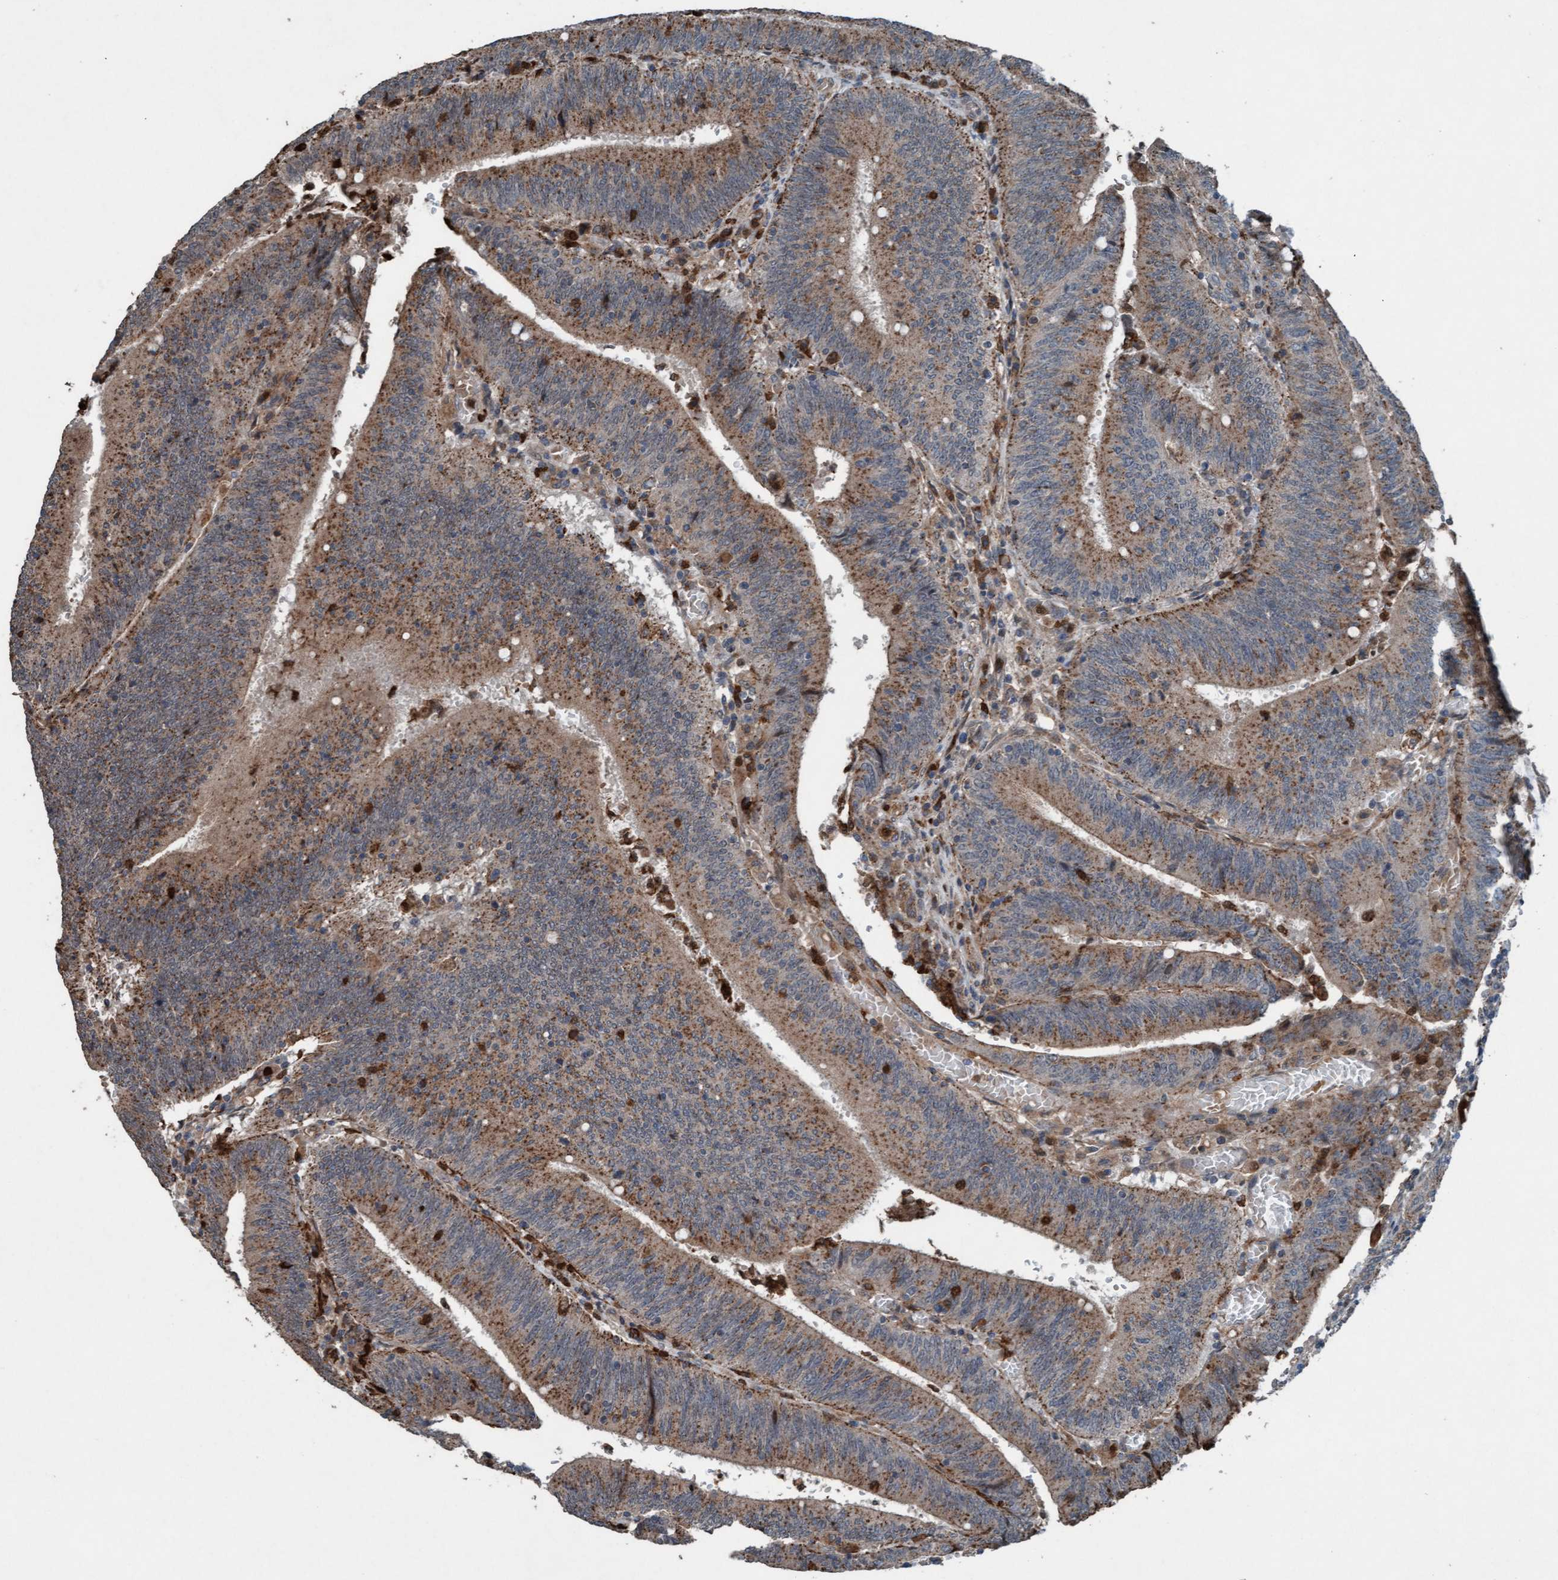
{"staining": {"intensity": "moderate", "quantity": ">75%", "location": "cytoplasmic/membranous"}, "tissue": "colorectal cancer", "cell_type": "Tumor cells", "image_type": "cancer", "snomed": [{"axis": "morphology", "description": "Normal tissue, NOS"}, {"axis": "morphology", "description": "Adenocarcinoma, NOS"}, {"axis": "topography", "description": "Rectum"}], "caption": "Brown immunohistochemical staining in human colorectal adenocarcinoma shows moderate cytoplasmic/membranous positivity in about >75% of tumor cells. The staining was performed using DAB, with brown indicating positive protein expression. Nuclei are stained blue with hematoxylin.", "gene": "PLXNB2", "patient": {"sex": "female", "age": 66}}